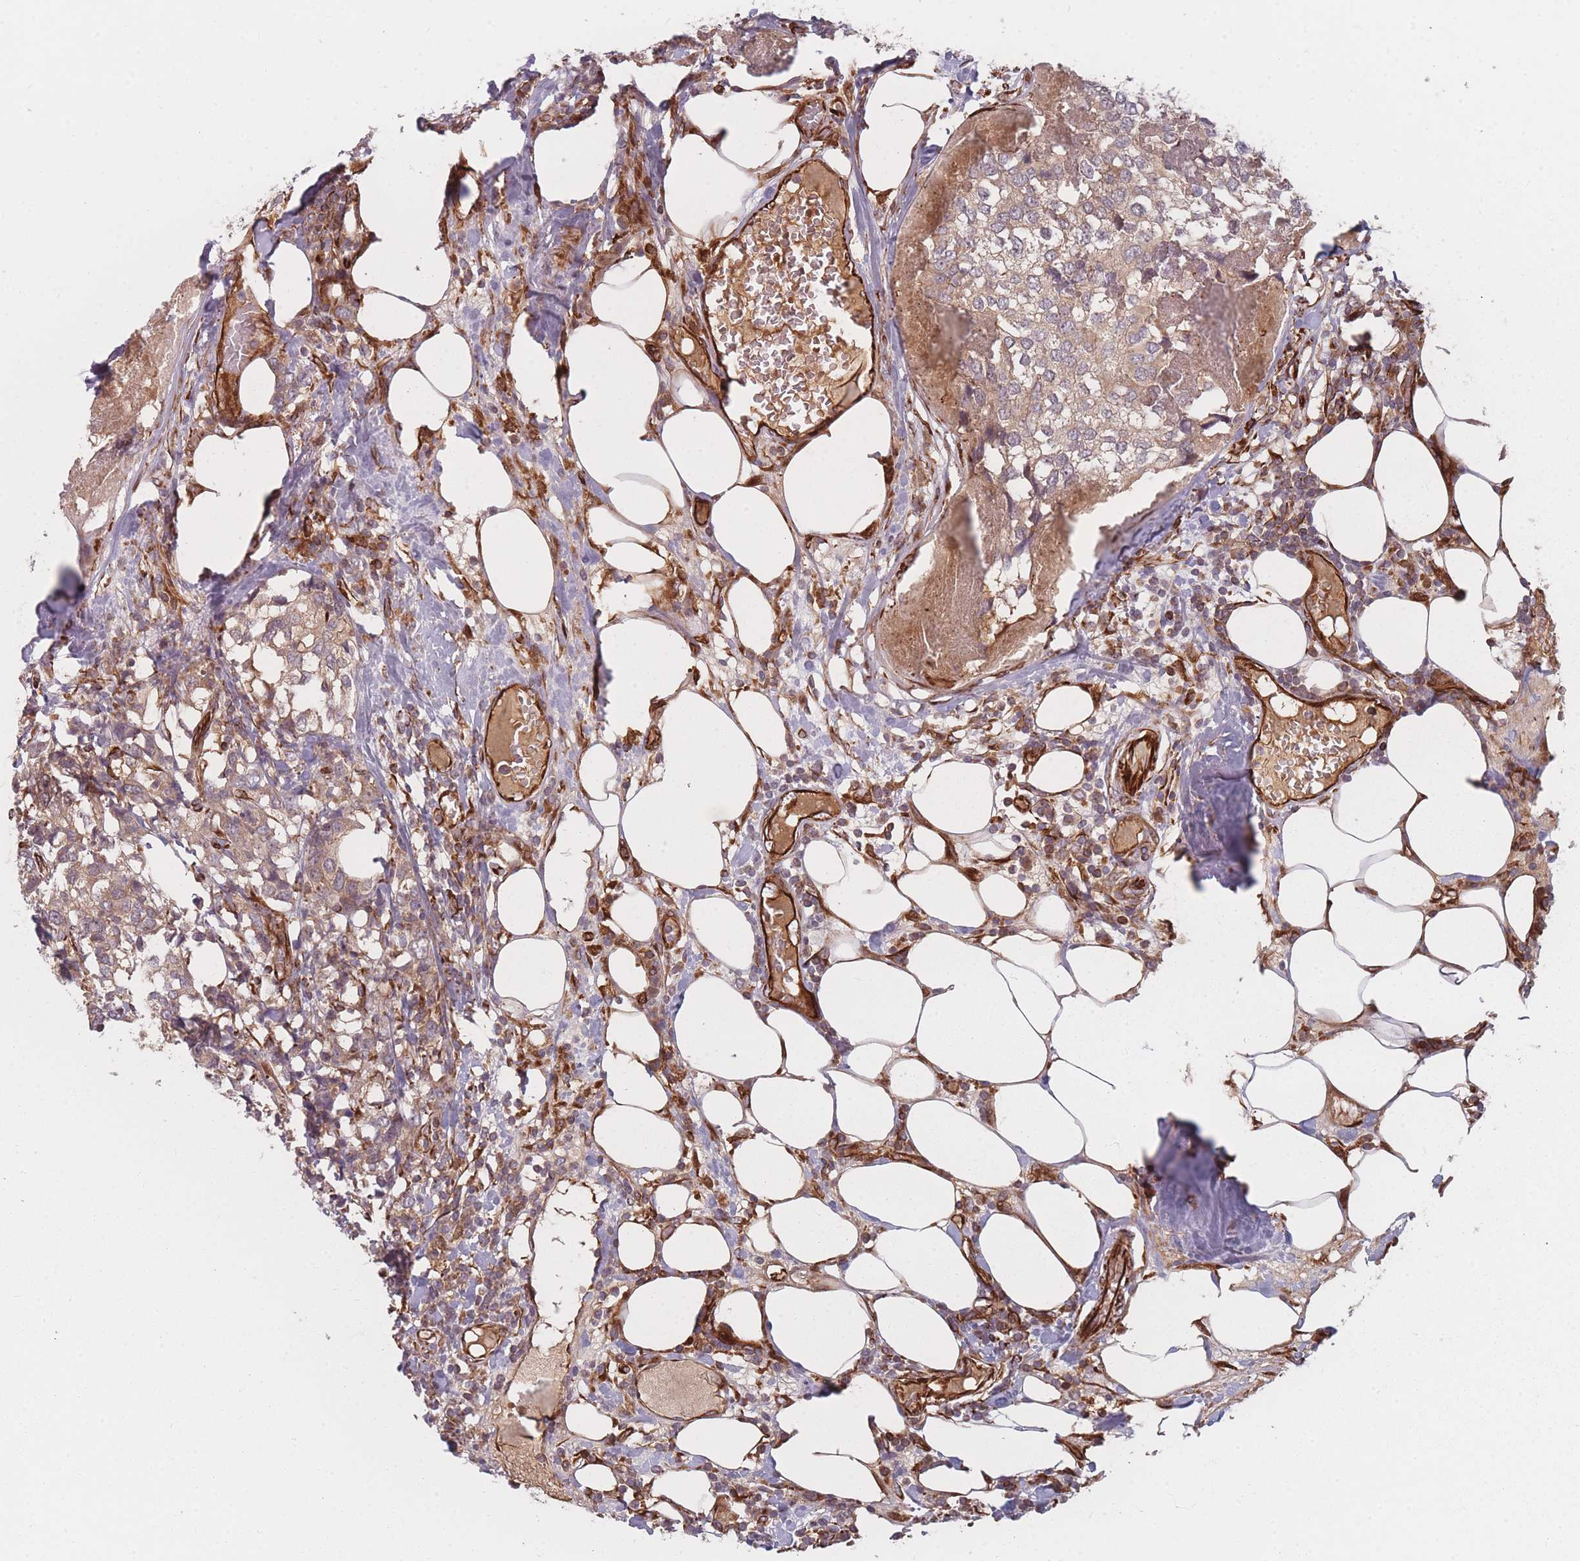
{"staining": {"intensity": "weak", "quantity": ">75%", "location": "cytoplasmic/membranous"}, "tissue": "breast cancer", "cell_type": "Tumor cells", "image_type": "cancer", "snomed": [{"axis": "morphology", "description": "Lobular carcinoma"}, {"axis": "topography", "description": "Breast"}], "caption": "A photomicrograph showing weak cytoplasmic/membranous positivity in about >75% of tumor cells in lobular carcinoma (breast), as visualized by brown immunohistochemical staining.", "gene": "EEF1AKMT2", "patient": {"sex": "female", "age": 59}}